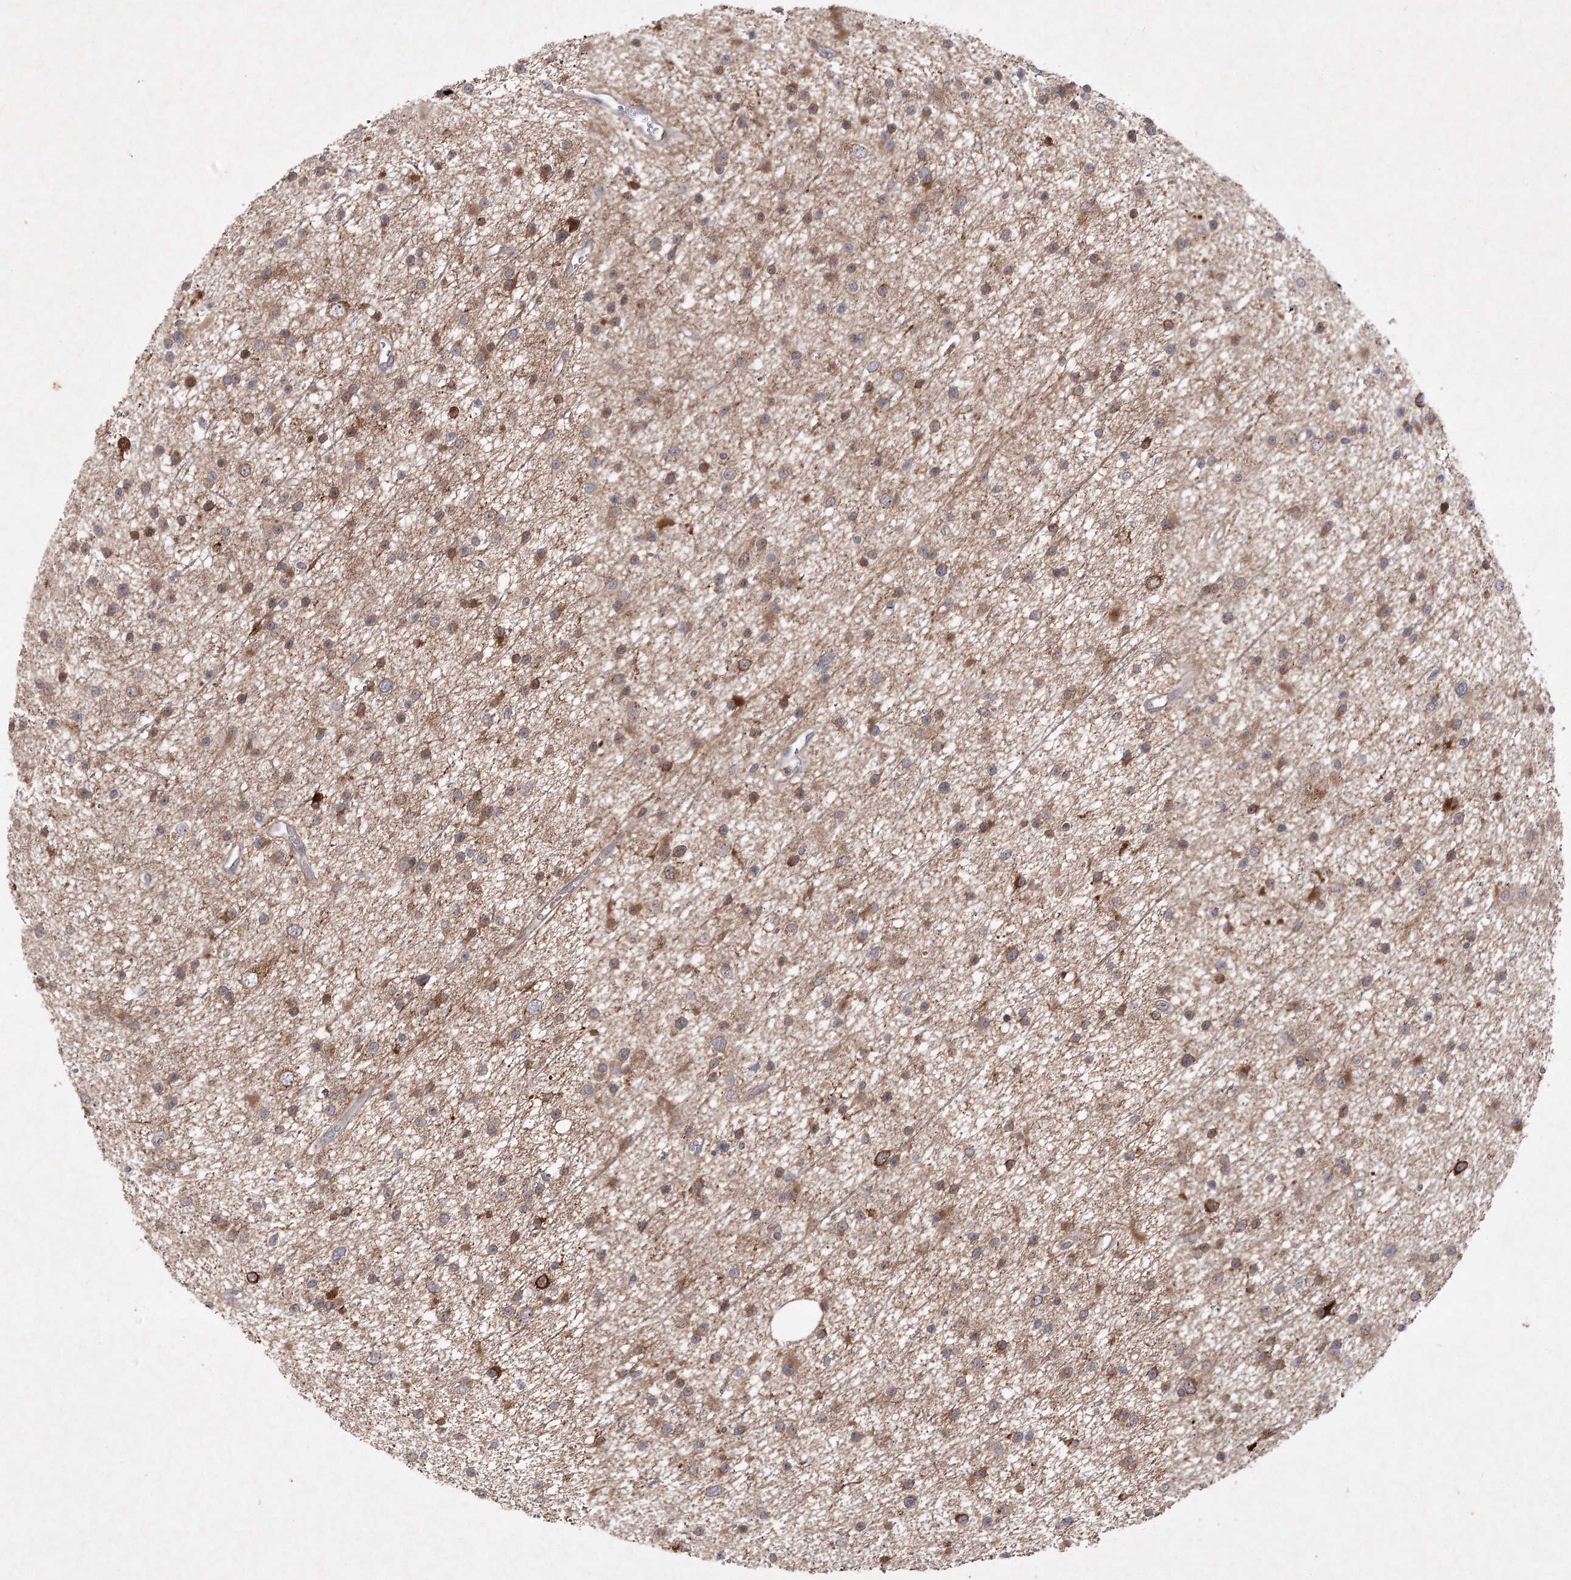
{"staining": {"intensity": "moderate", "quantity": "25%-75%", "location": "cytoplasmic/membranous"}, "tissue": "glioma", "cell_type": "Tumor cells", "image_type": "cancer", "snomed": [{"axis": "morphology", "description": "Glioma, malignant, Low grade"}, {"axis": "topography", "description": "Cerebral cortex"}], "caption": "Immunohistochemical staining of human low-grade glioma (malignant) exhibits medium levels of moderate cytoplasmic/membranous staining in about 25%-75% of tumor cells.", "gene": "MAP3K13", "patient": {"sex": "female", "age": 39}}